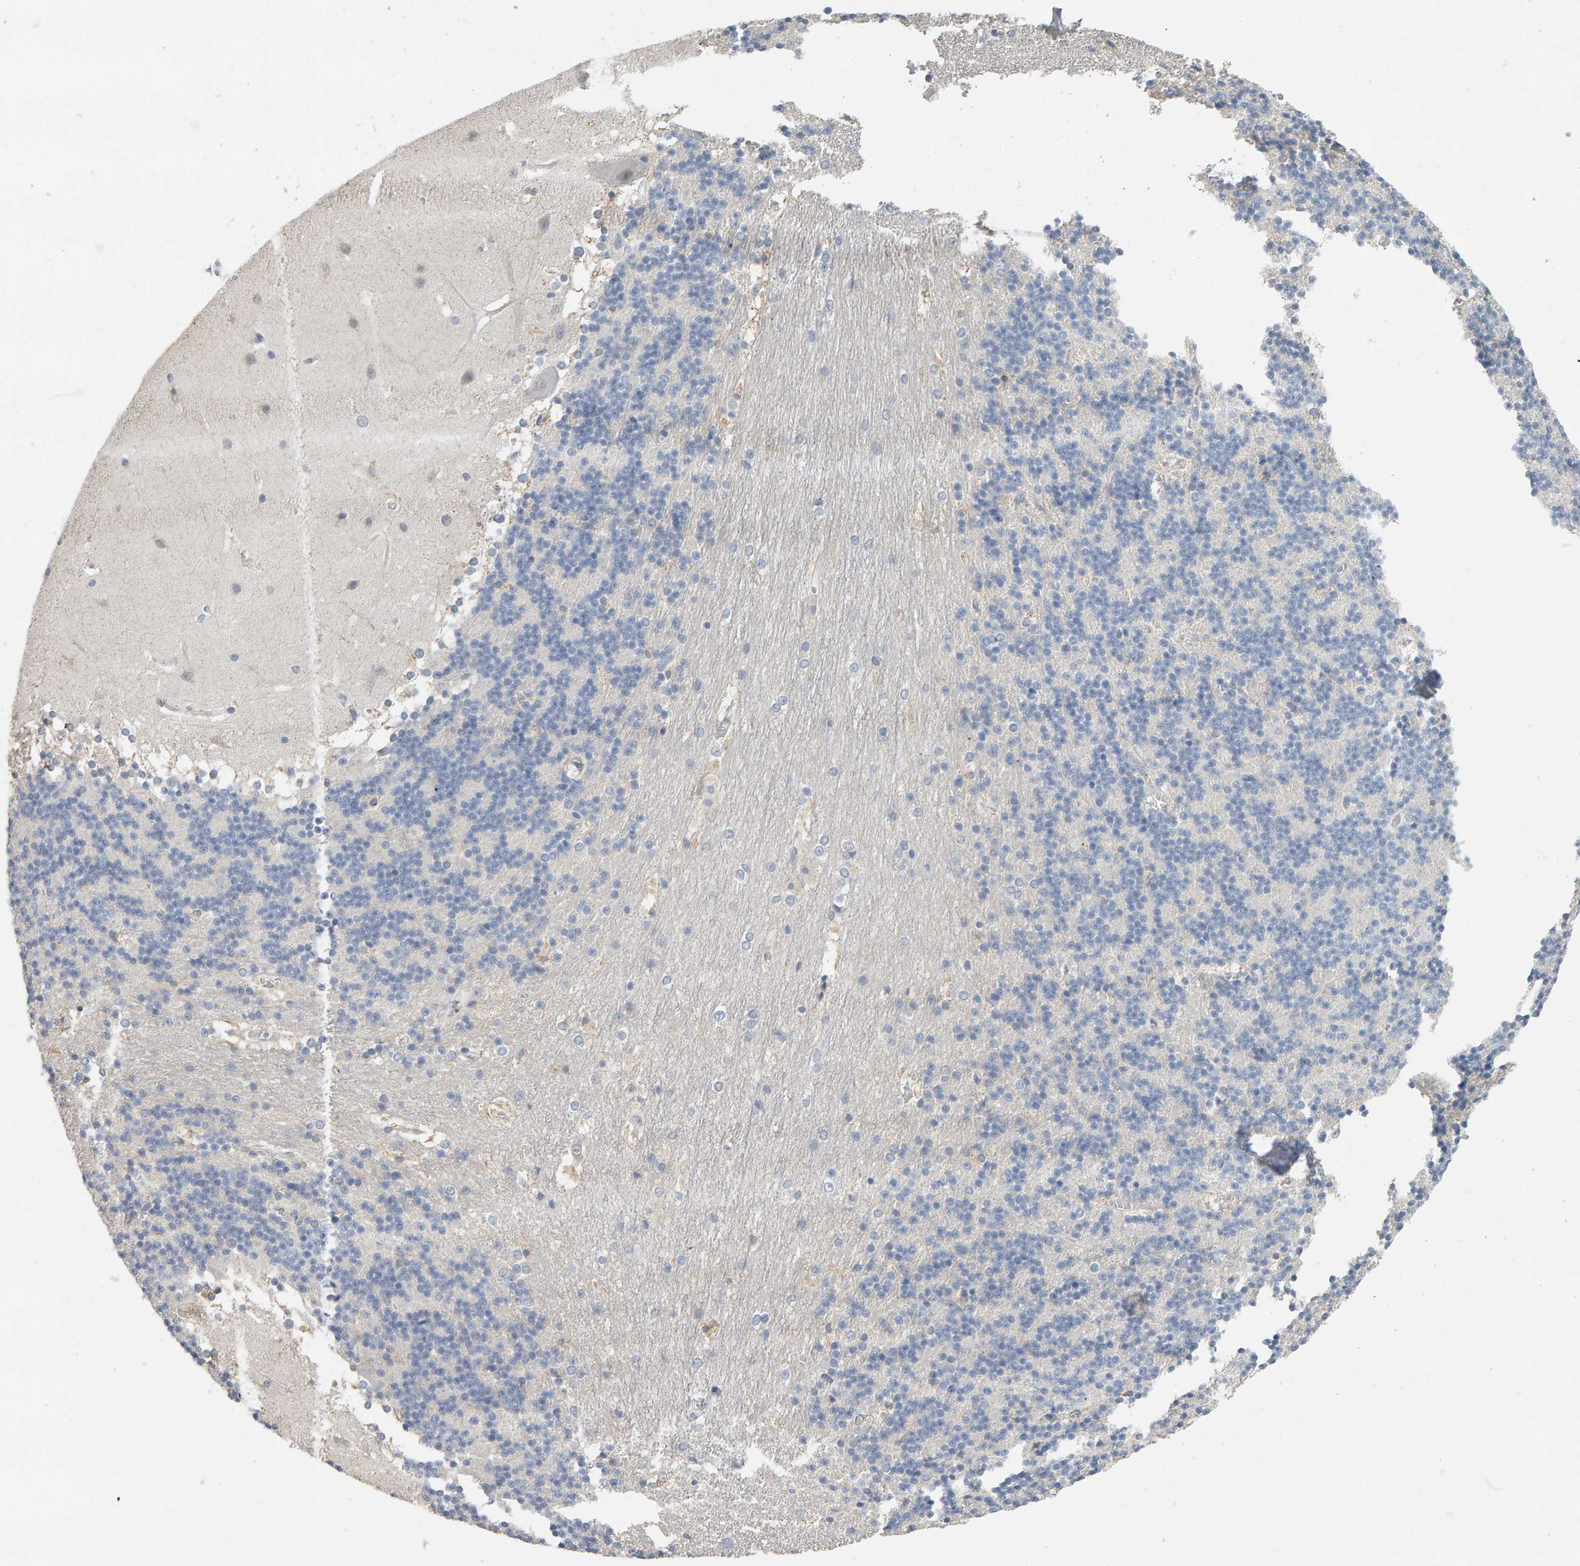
{"staining": {"intensity": "negative", "quantity": "none", "location": "none"}, "tissue": "cerebellum", "cell_type": "Cells in granular layer", "image_type": "normal", "snomed": [{"axis": "morphology", "description": "Normal tissue, NOS"}, {"axis": "topography", "description": "Cerebellum"}], "caption": "Protein analysis of unremarkable cerebellum exhibits no significant expression in cells in granular layer. (Immunohistochemistry, brightfield microscopy, high magnification).", "gene": "ADHFE1", "patient": {"sex": "female", "age": 19}}